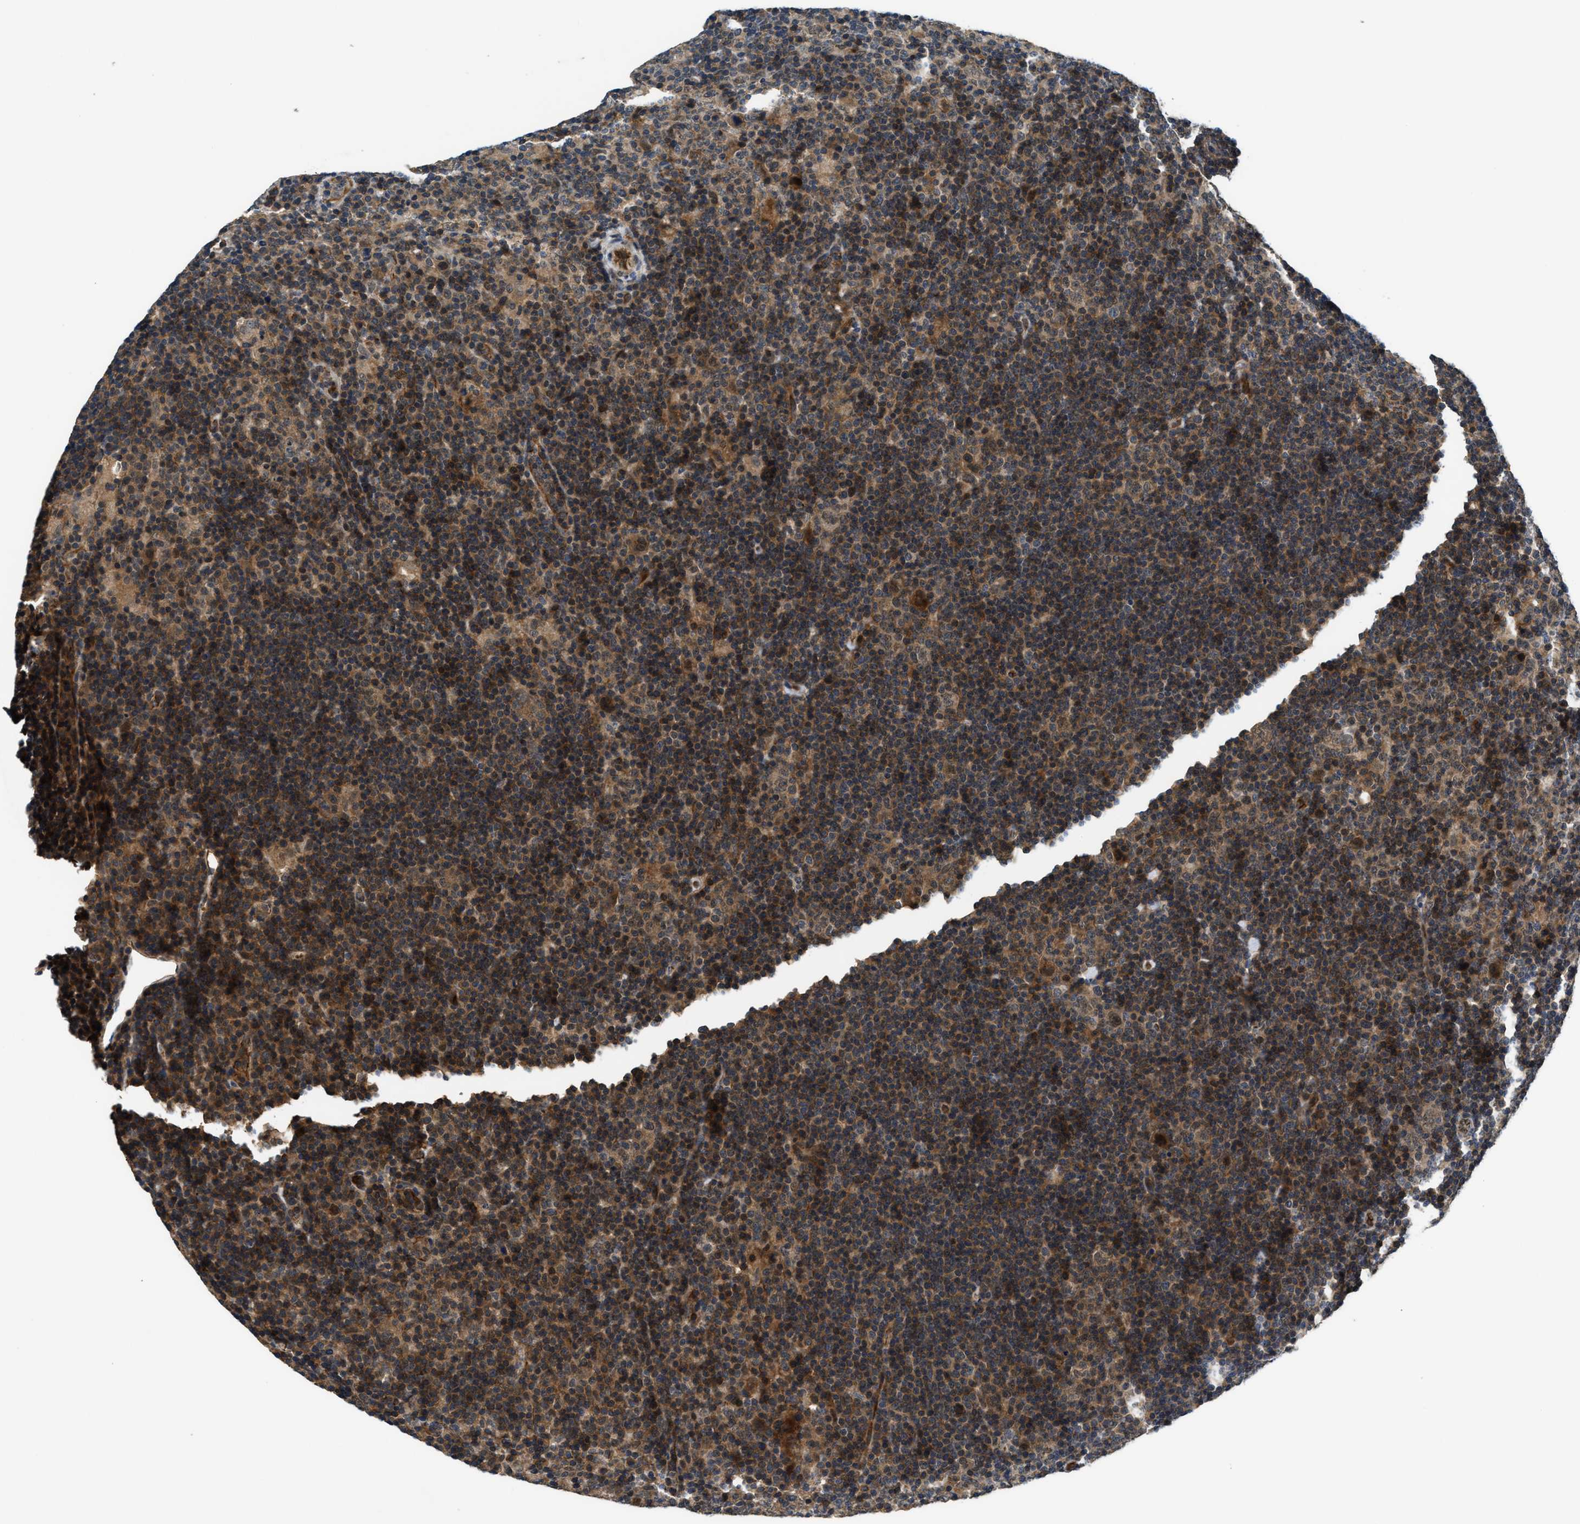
{"staining": {"intensity": "weak", "quantity": ">75%", "location": "cytoplasmic/membranous"}, "tissue": "lymphoma", "cell_type": "Tumor cells", "image_type": "cancer", "snomed": [{"axis": "morphology", "description": "Hodgkin's disease, NOS"}, {"axis": "topography", "description": "Lymph node"}], "caption": "Brown immunohistochemical staining in Hodgkin's disease exhibits weak cytoplasmic/membranous positivity in about >75% of tumor cells. (DAB IHC, brown staining for protein, blue staining for nuclei).", "gene": "COPS2", "patient": {"sex": "female", "age": 57}}